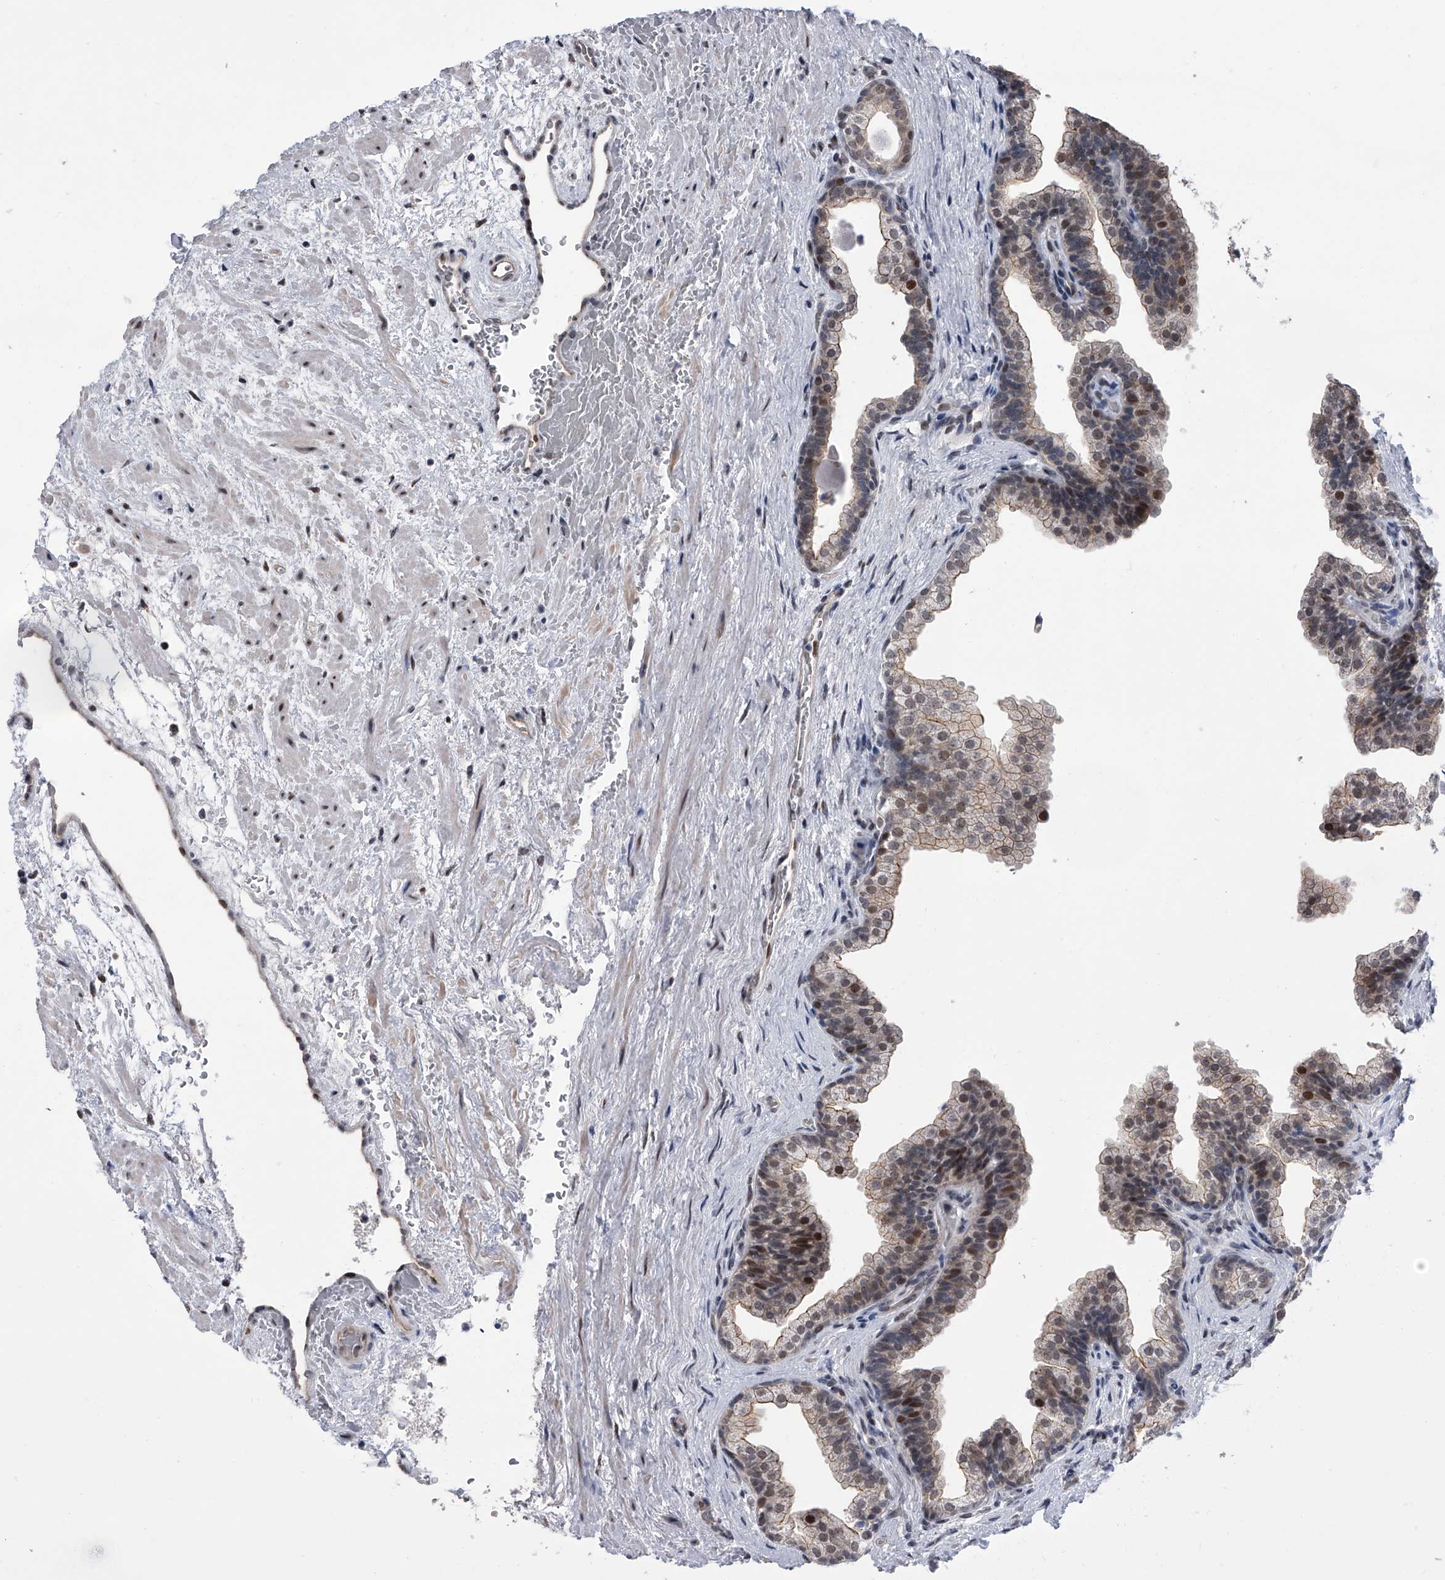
{"staining": {"intensity": "weak", "quantity": "25%-75%", "location": "cytoplasmic/membranous,nuclear"}, "tissue": "prostate", "cell_type": "Glandular cells", "image_type": "normal", "snomed": [{"axis": "morphology", "description": "Normal tissue, NOS"}, {"axis": "topography", "description": "Prostate"}], "caption": "An immunohistochemistry micrograph of normal tissue is shown. Protein staining in brown labels weak cytoplasmic/membranous,nuclear positivity in prostate within glandular cells.", "gene": "ZNF426", "patient": {"sex": "male", "age": 48}}